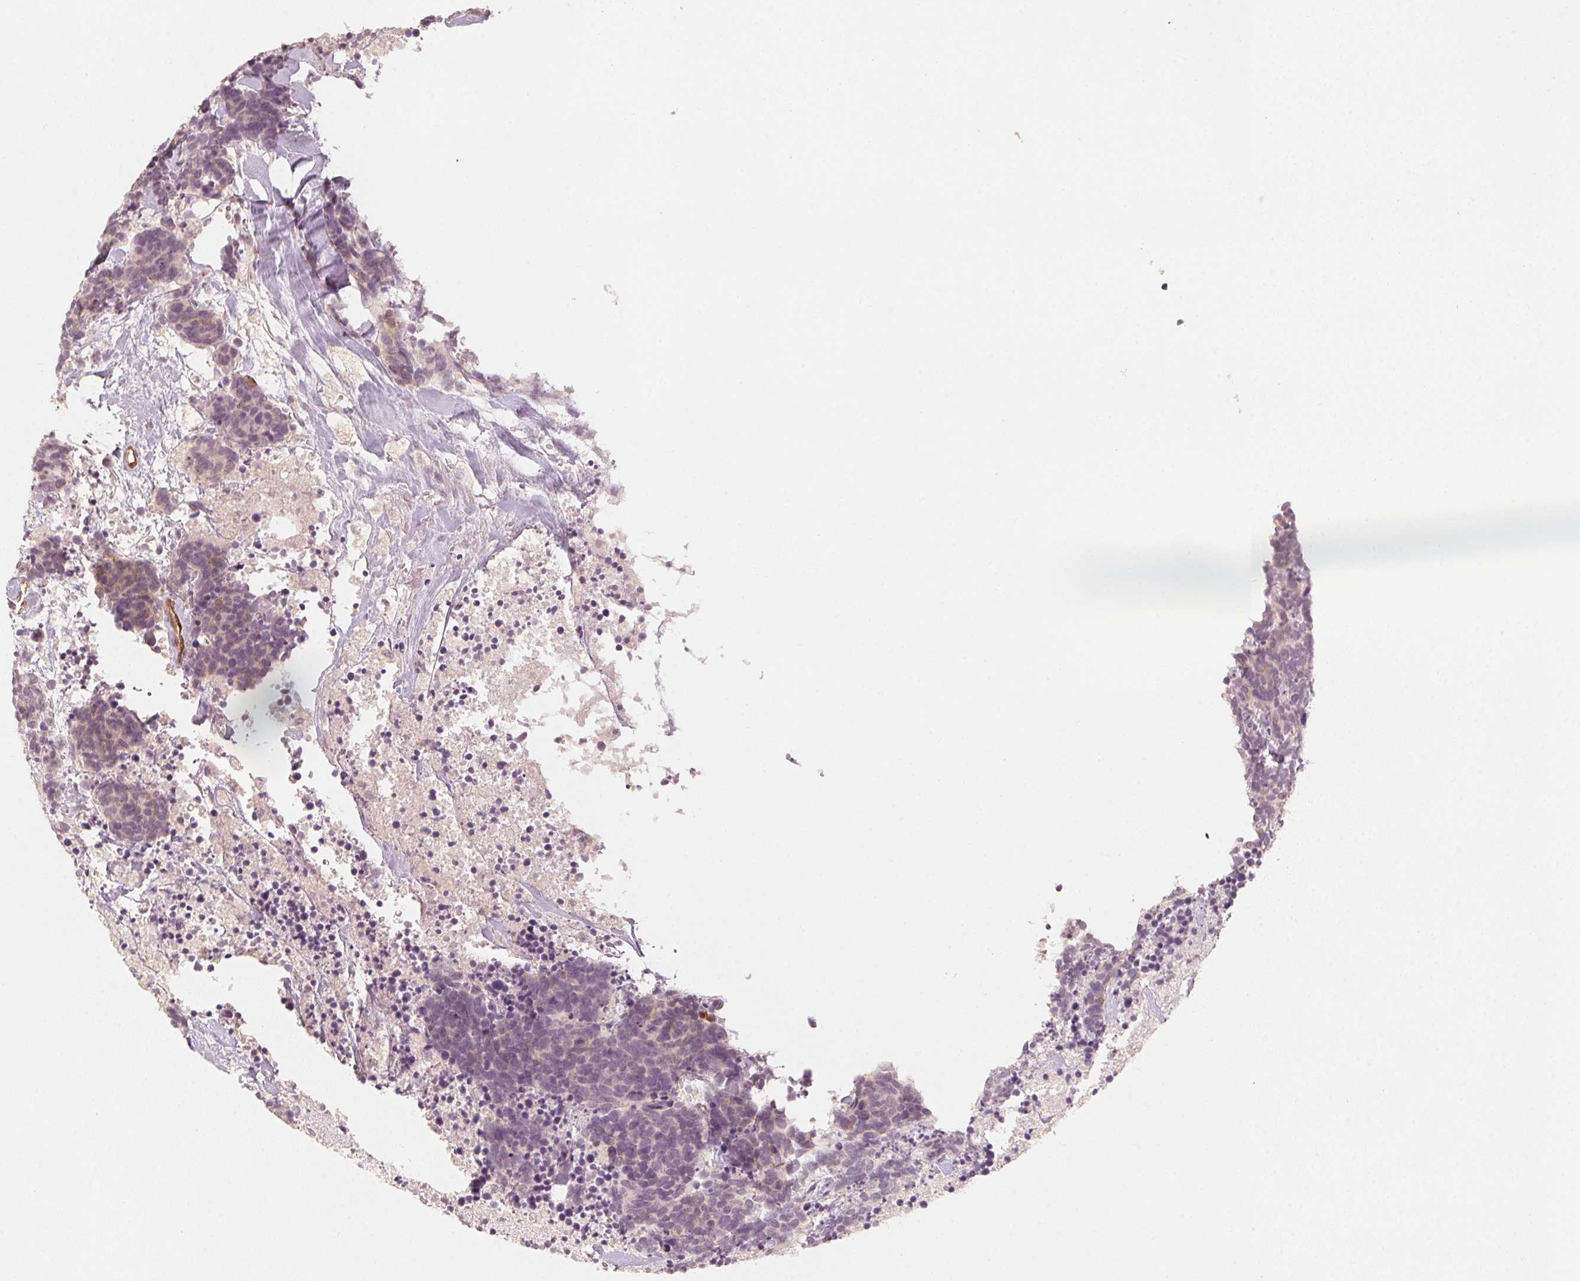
{"staining": {"intensity": "negative", "quantity": "none", "location": "none"}, "tissue": "carcinoid", "cell_type": "Tumor cells", "image_type": "cancer", "snomed": [{"axis": "morphology", "description": "Carcinoma, NOS"}, {"axis": "morphology", "description": "Carcinoid, malignant, NOS"}, {"axis": "topography", "description": "Prostate"}], "caption": "Micrograph shows no significant protein positivity in tumor cells of carcinoid. (DAB (3,3'-diaminobenzidine) immunohistochemistry (IHC) with hematoxylin counter stain).", "gene": "CIB1", "patient": {"sex": "male", "age": 57}}